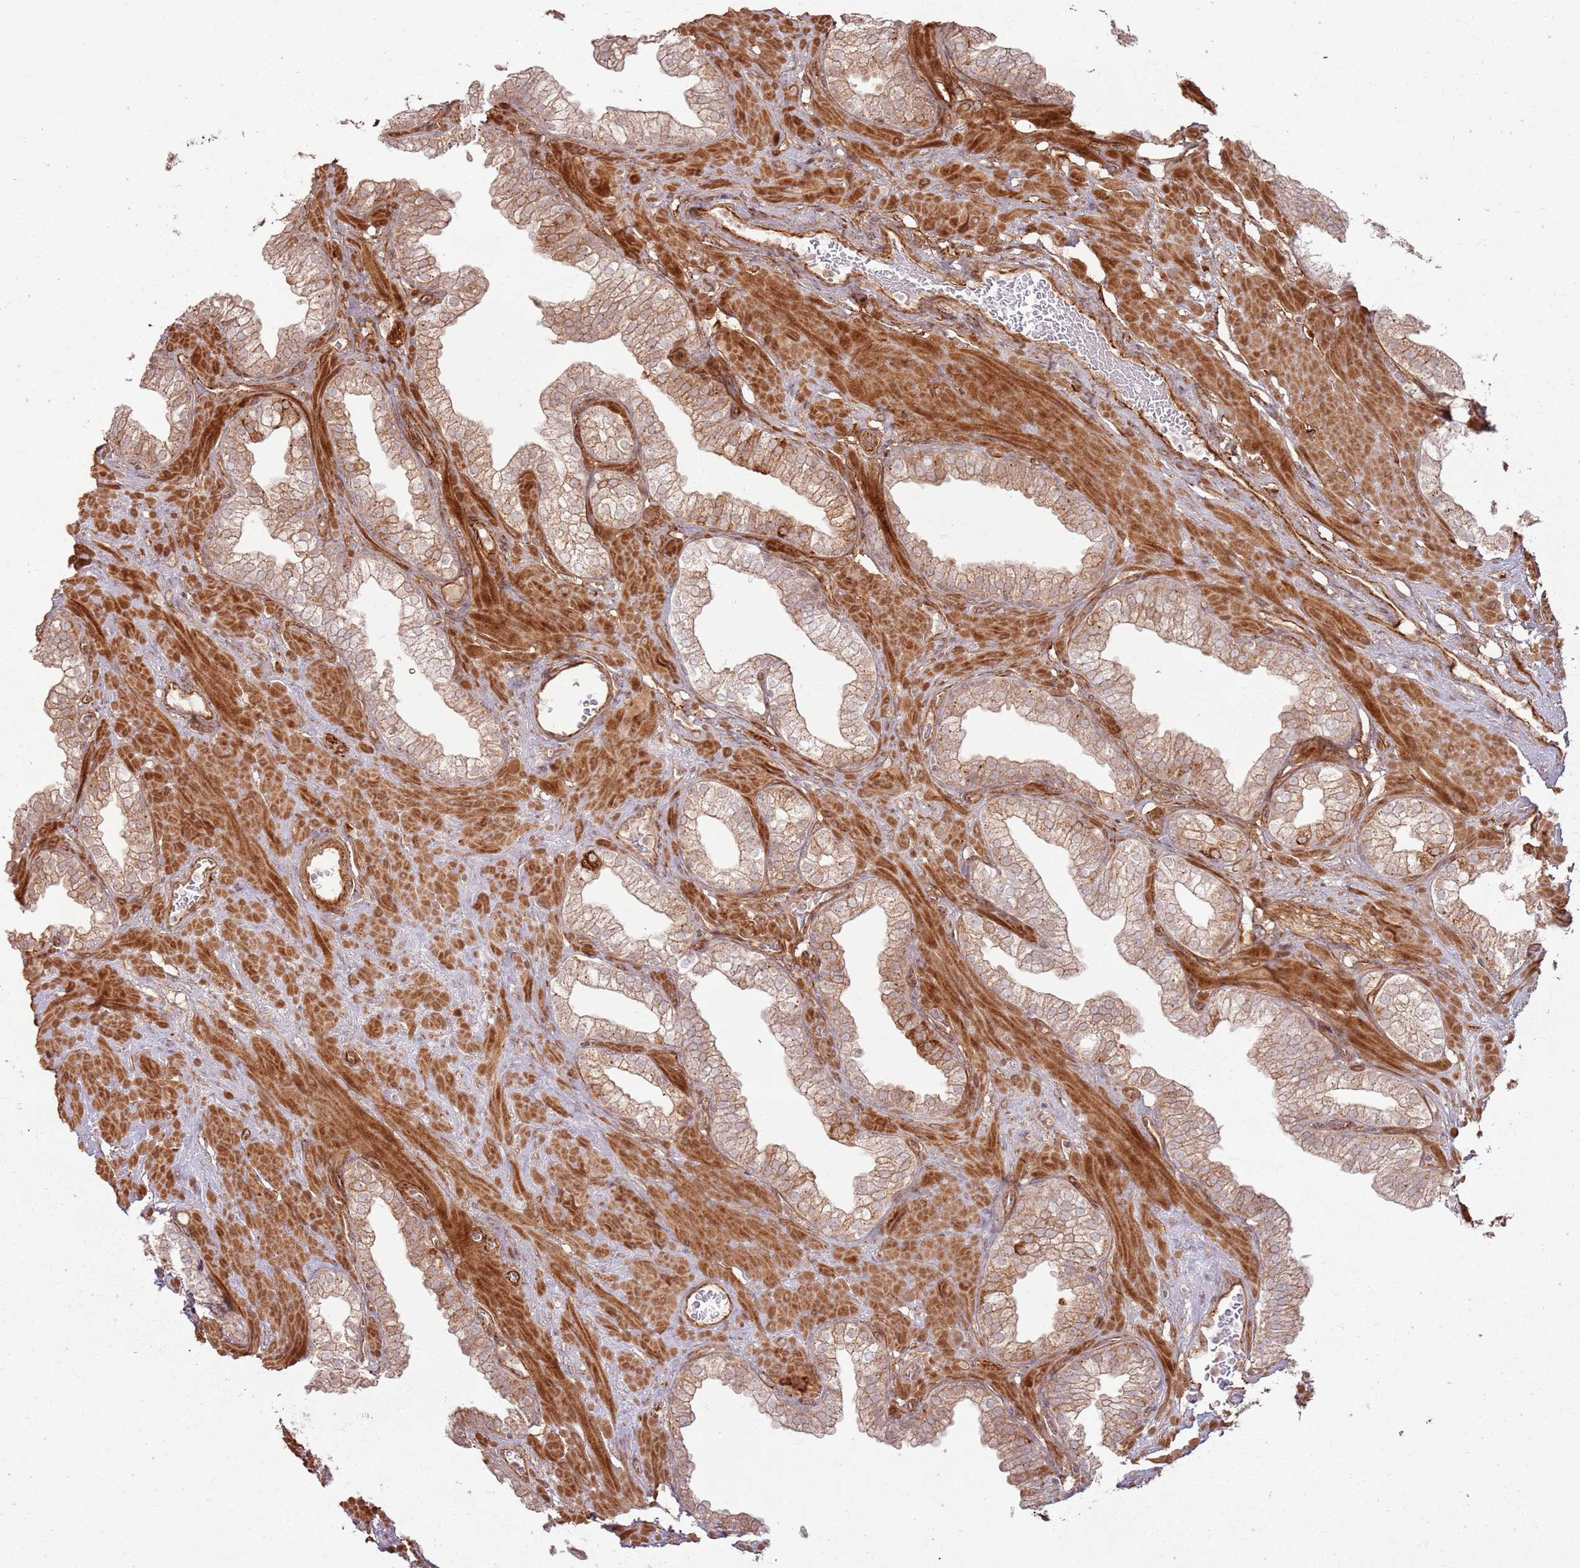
{"staining": {"intensity": "moderate", "quantity": "25%-75%", "location": "cytoplasmic/membranous"}, "tissue": "prostate", "cell_type": "Glandular cells", "image_type": "normal", "snomed": [{"axis": "morphology", "description": "Normal tissue, NOS"}, {"axis": "morphology", "description": "Urothelial carcinoma, Low grade"}, {"axis": "topography", "description": "Urinary bladder"}, {"axis": "topography", "description": "Prostate"}], "caption": "Immunohistochemical staining of normal human prostate reveals moderate cytoplasmic/membranous protein positivity in about 25%-75% of glandular cells.", "gene": "ZNF623", "patient": {"sex": "male", "age": 60}}